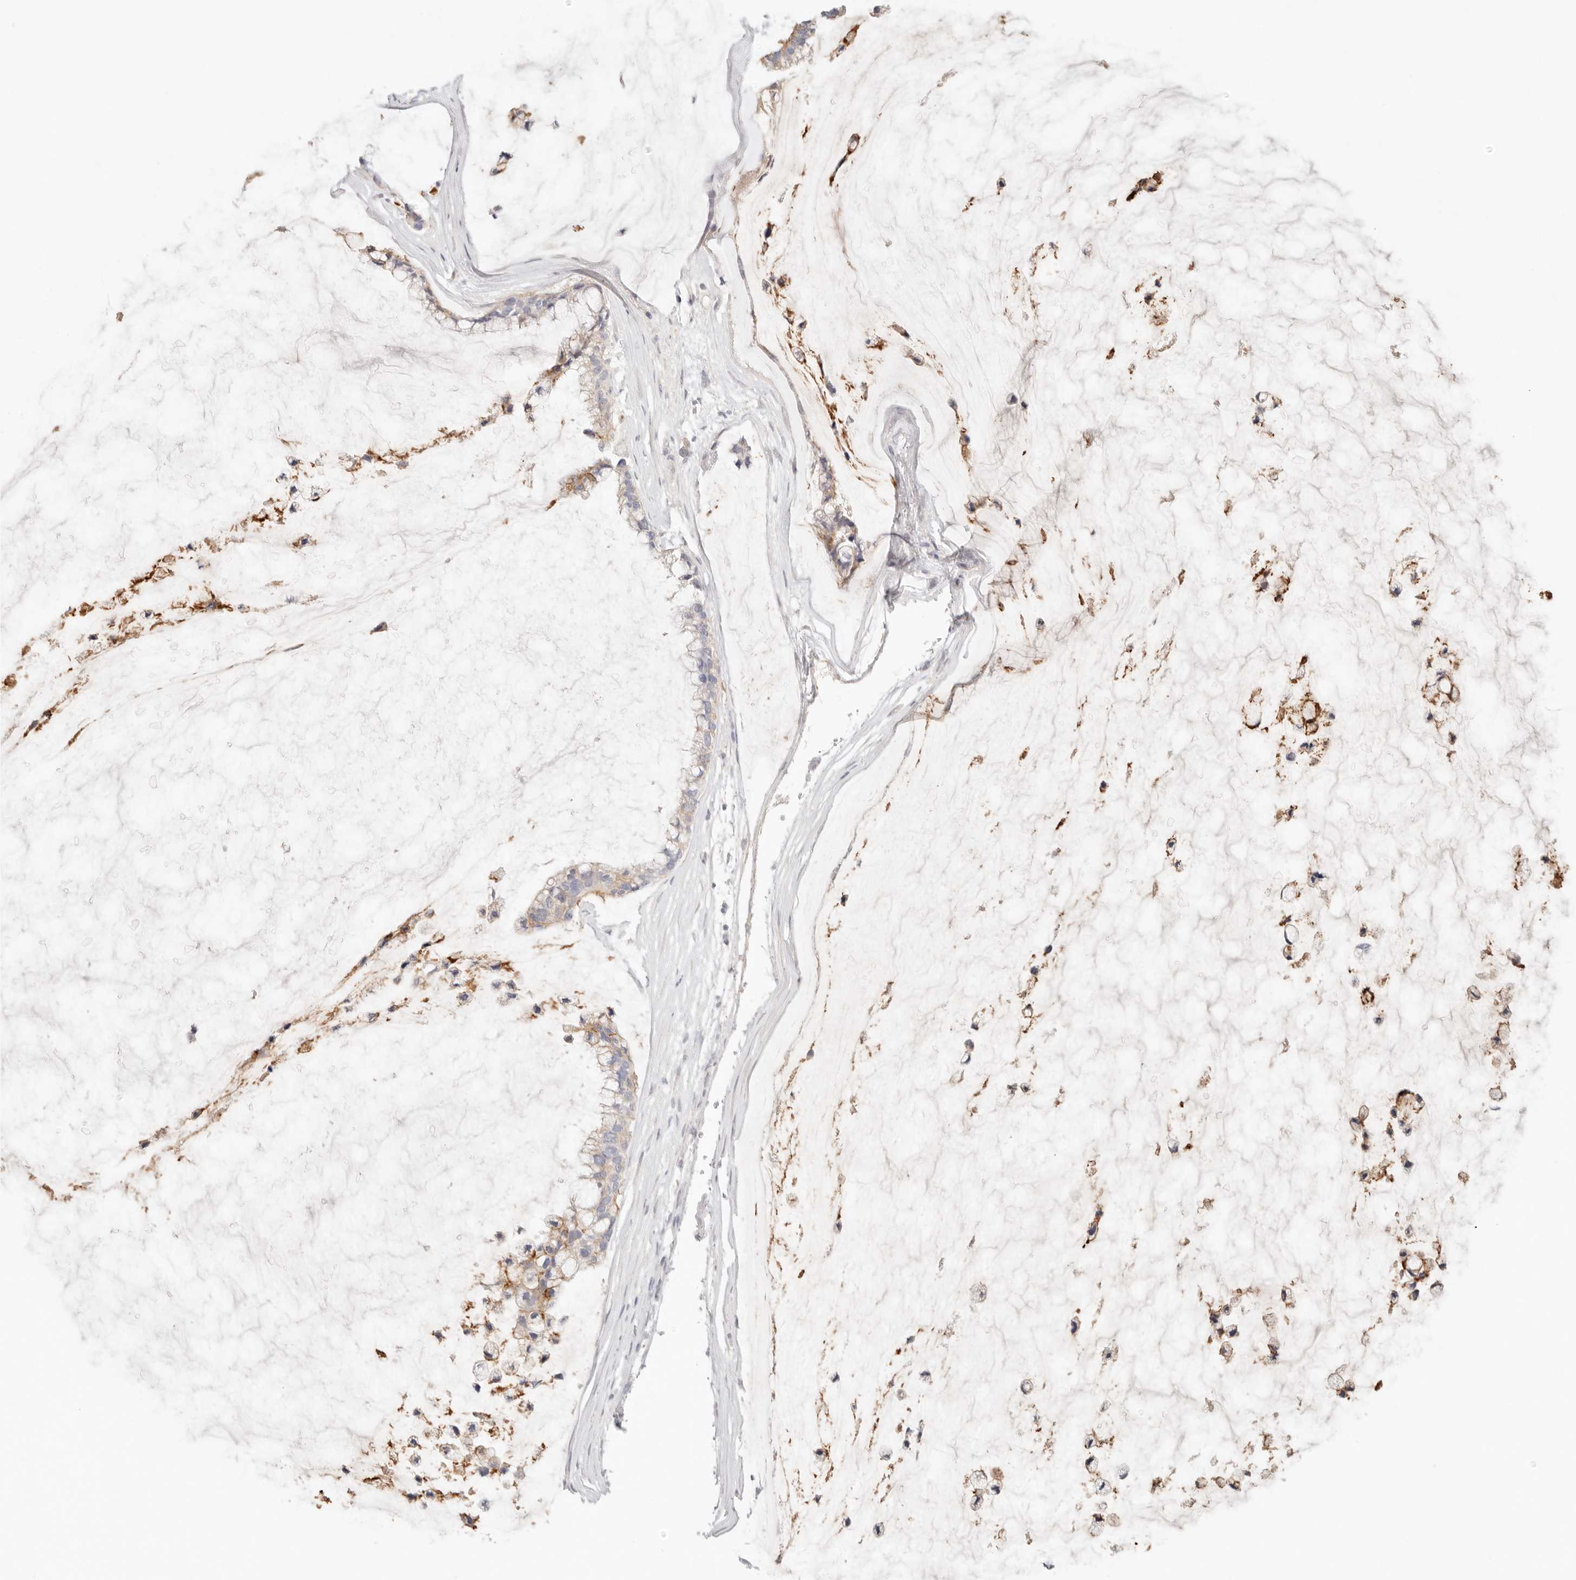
{"staining": {"intensity": "moderate", "quantity": "25%-75%", "location": "cytoplasmic/membranous"}, "tissue": "ovarian cancer", "cell_type": "Tumor cells", "image_type": "cancer", "snomed": [{"axis": "morphology", "description": "Cystadenocarcinoma, mucinous, NOS"}, {"axis": "topography", "description": "Ovary"}], "caption": "The photomicrograph shows staining of ovarian mucinous cystadenocarcinoma, revealing moderate cytoplasmic/membranous protein expression (brown color) within tumor cells. (DAB (3,3'-diaminobenzidine) IHC with brightfield microscopy, high magnification).", "gene": "CEP120", "patient": {"sex": "female", "age": 39}}